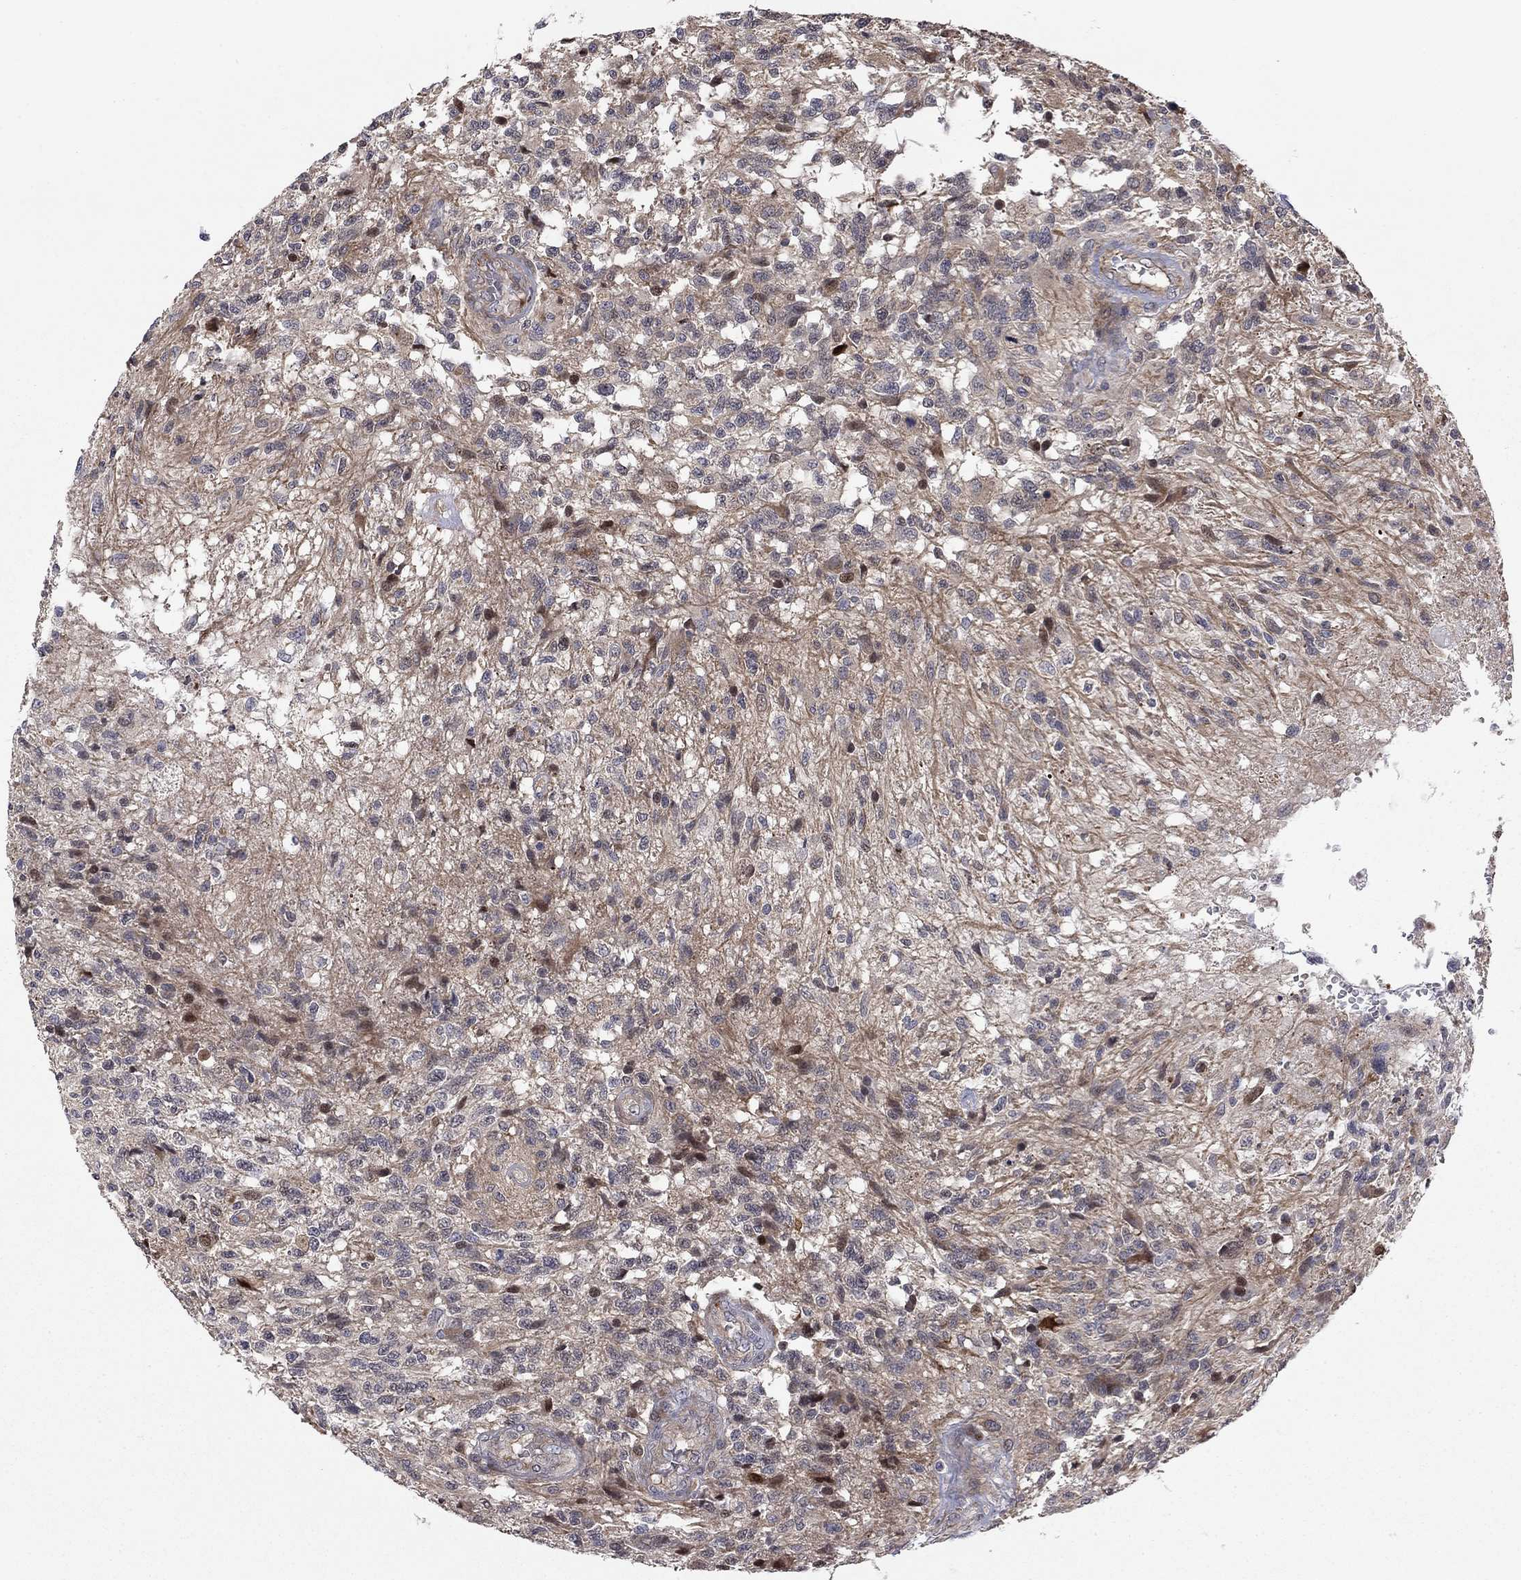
{"staining": {"intensity": "strong", "quantity": "<25%", "location": "nuclear"}, "tissue": "glioma", "cell_type": "Tumor cells", "image_type": "cancer", "snomed": [{"axis": "morphology", "description": "Glioma, malignant, High grade"}, {"axis": "topography", "description": "Brain"}], "caption": "Immunohistochemical staining of human glioma exhibits medium levels of strong nuclear staining in about <25% of tumor cells. The staining is performed using DAB (3,3'-diaminobenzidine) brown chromogen to label protein expression. The nuclei are counter-stained blue using hematoxylin.", "gene": "BCL11A", "patient": {"sex": "male", "age": 56}}